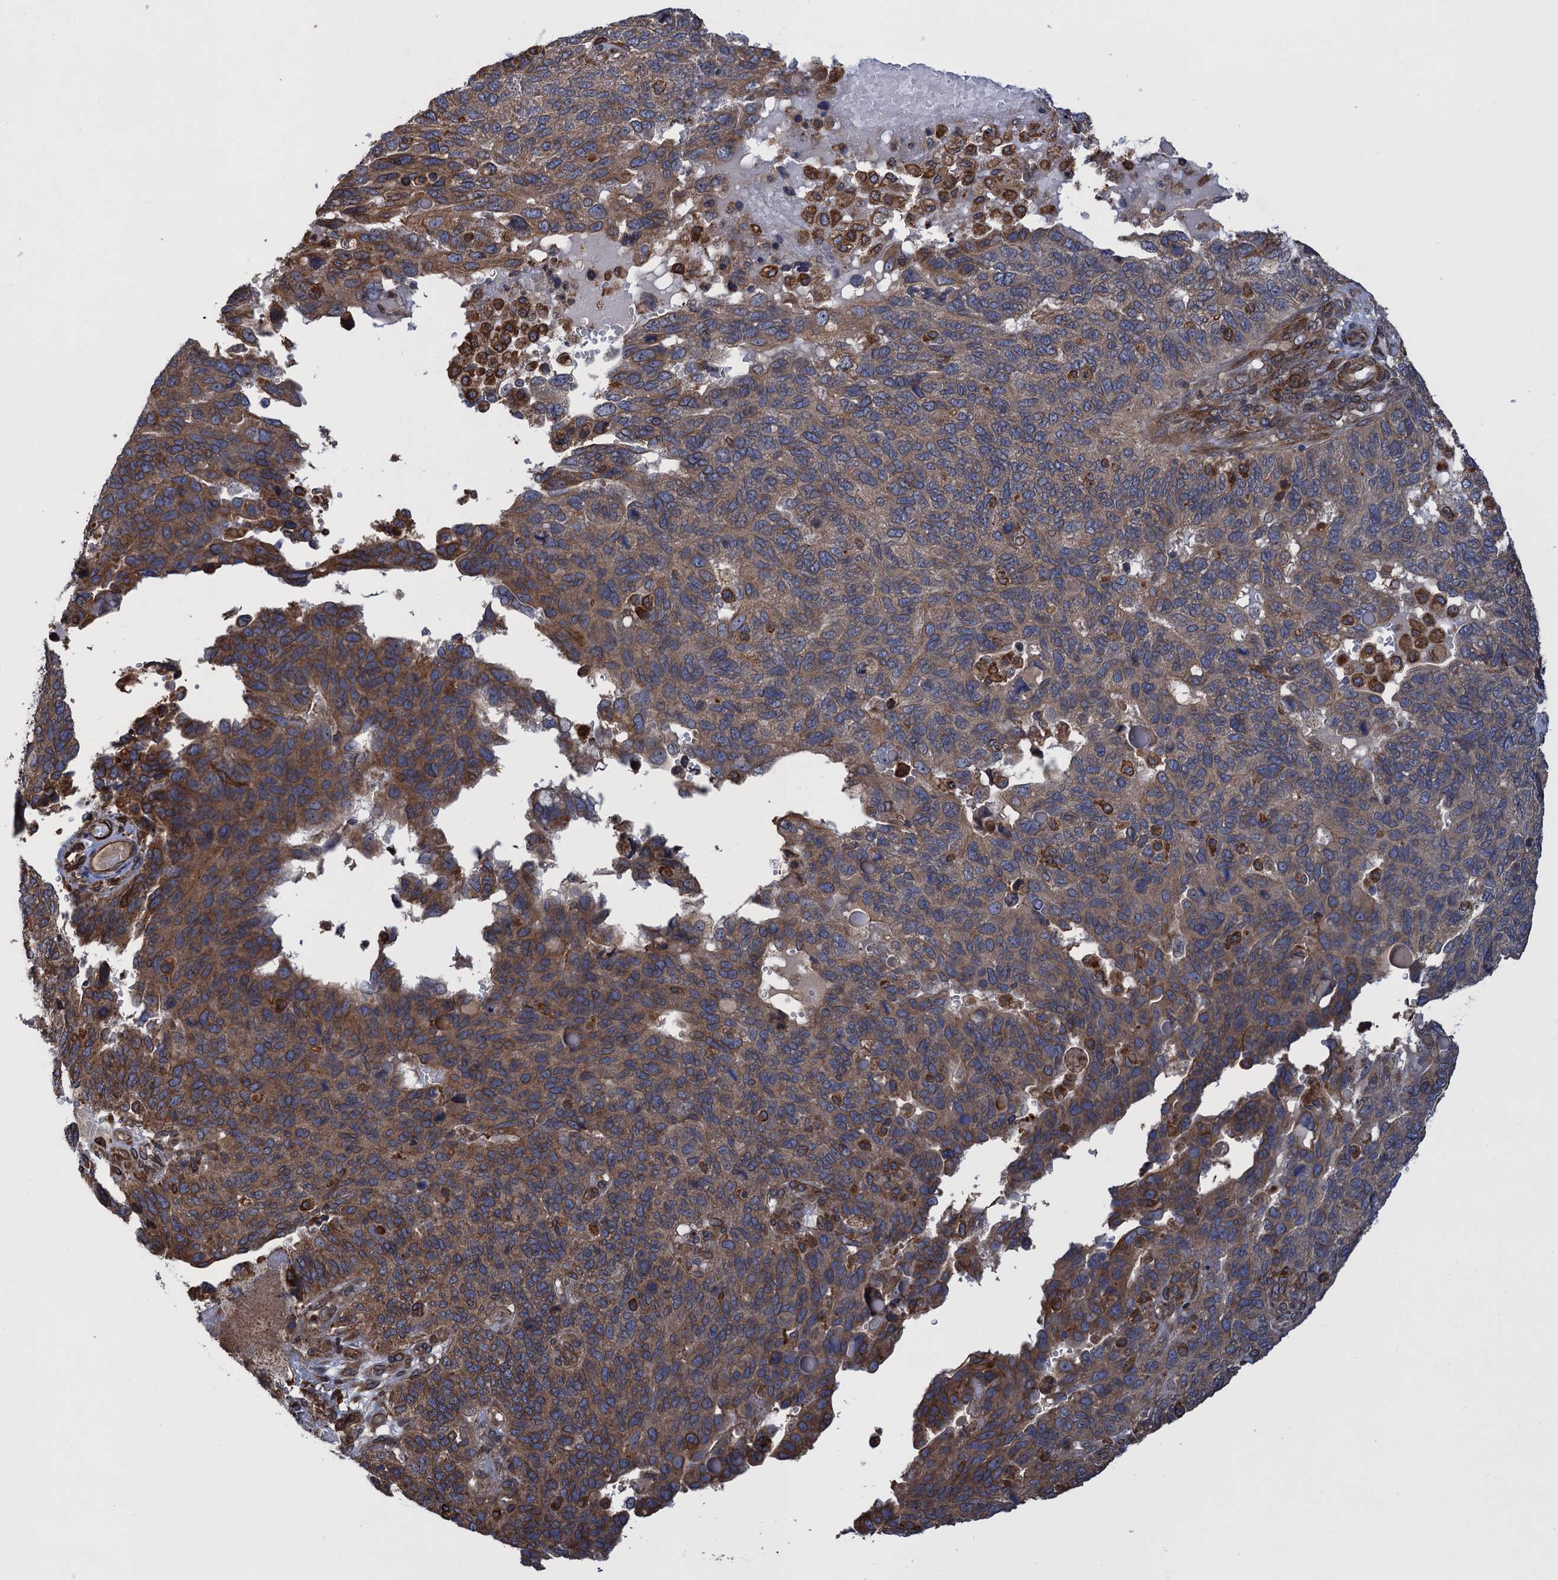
{"staining": {"intensity": "moderate", "quantity": ">75%", "location": "cytoplasmic/membranous"}, "tissue": "endometrial cancer", "cell_type": "Tumor cells", "image_type": "cancer", "snomed": [{"axis": "morphology", "description": "Adenocarcinoma, NOS"}, {"axis": "topography", "description": "Endometrium"}], "caption": "A brown stain labels moderate cytoplasmic/membranous positivity of a protein in adenocarcinoma (endometrial) tumor cells.", "gene": "ARMC5", "patient": {"sex": "female", "age": 66}}